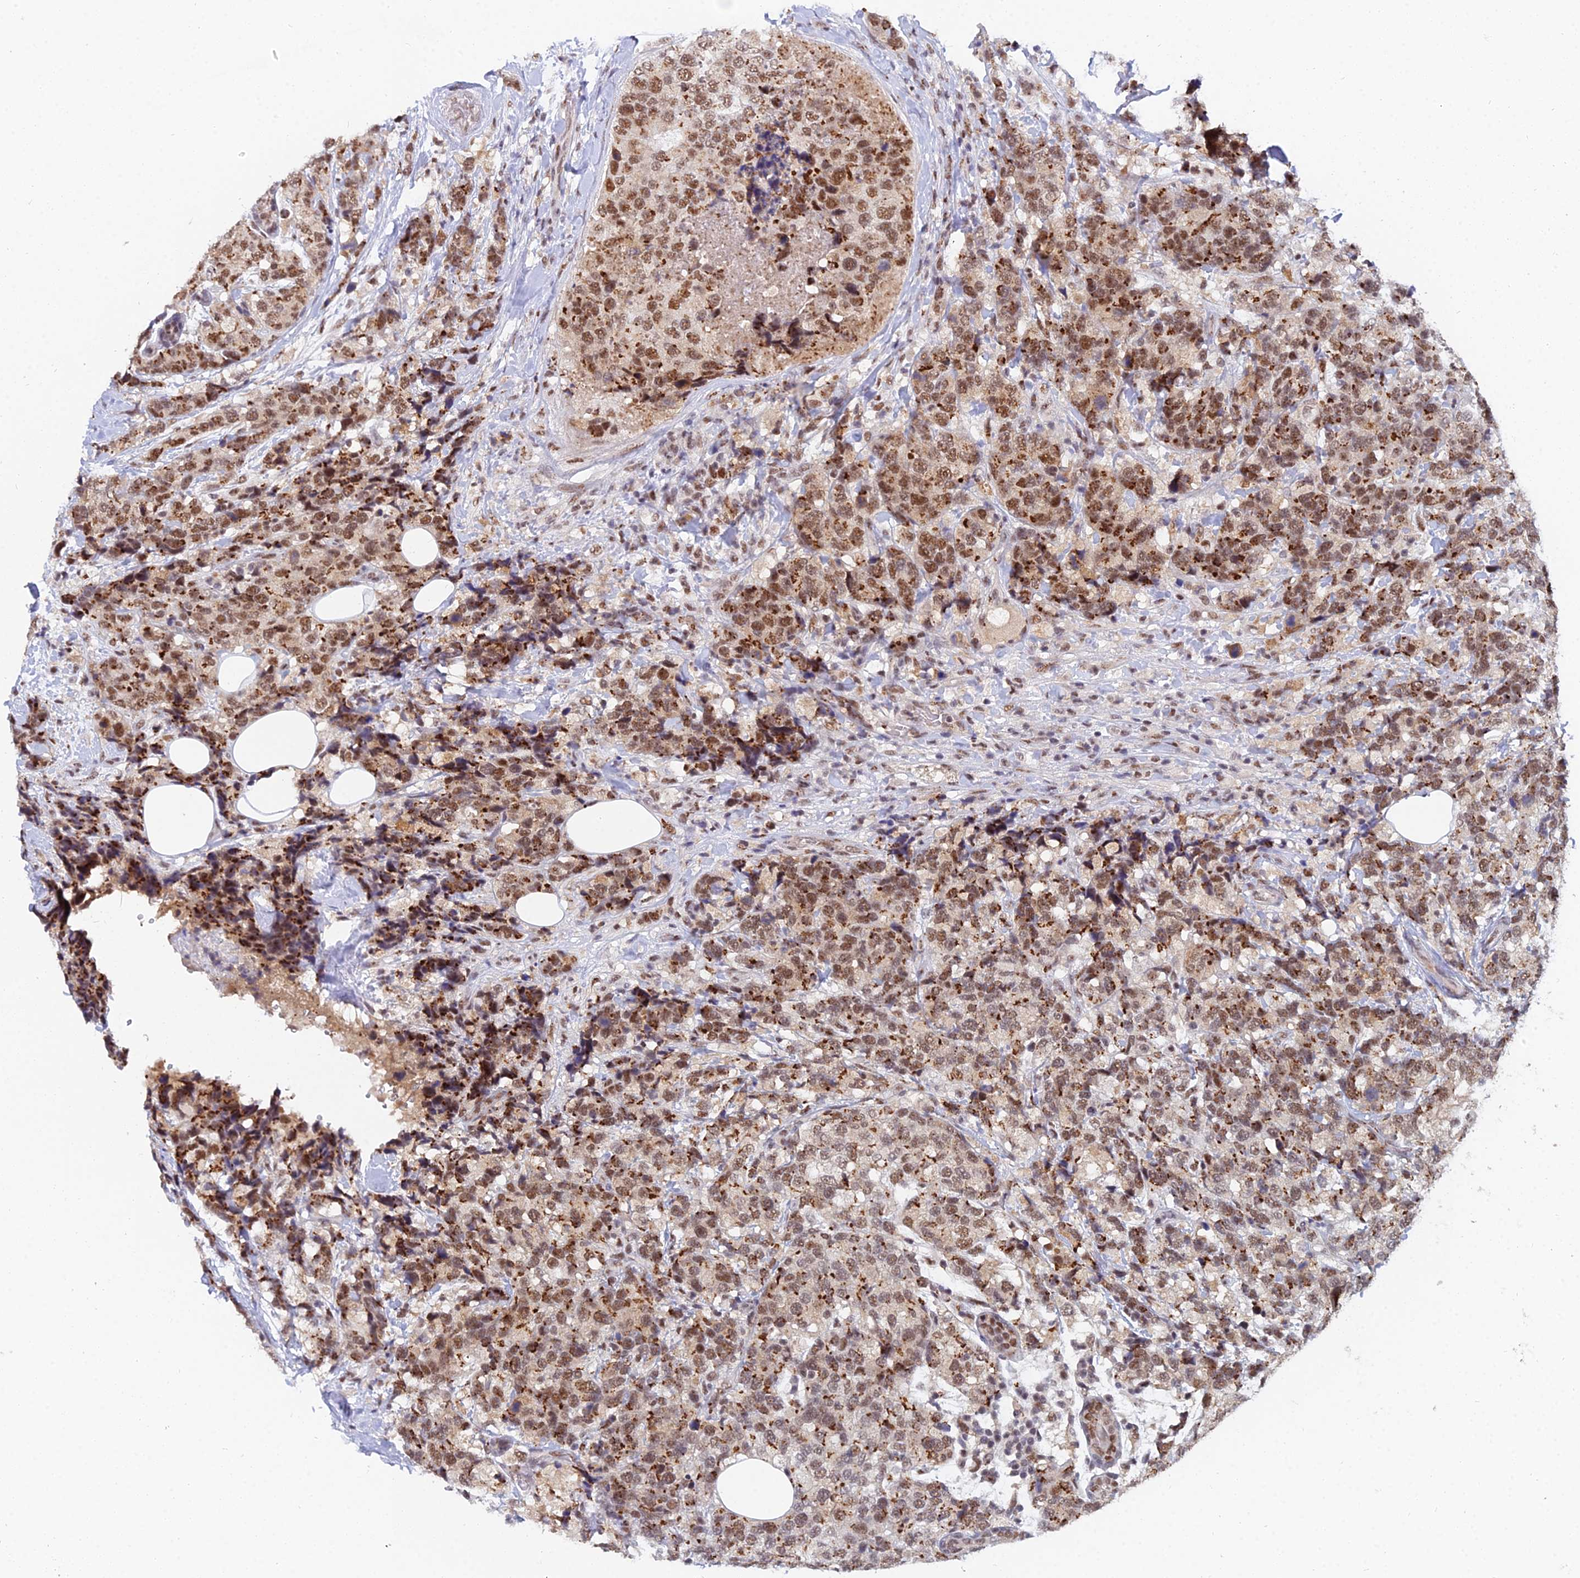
{"staining": {"intensity": "moderate", "quantity": ">75%", "location": "cytoplasmic/membranous,nuclear"}, "tissue": "breast cancer", "cell_type": "Tumor cells", "image_type": "cancer", "snomed": [{"axis": "morphology", "description": "Lobular carcinoma"}, {"axis": "topography", "description": "Breast"}], "caption": "This histopathology image displays breast cancer stained with immunohistochemistry (IHC) to label a protein in brown. The cytoplasmic/membranous and nuclear of tumor cells show moderate positivity for the protein. Nuclei are counter-stained blue.", "gene": "THOC3", "patient": {"sex": "female", "age": 59}}